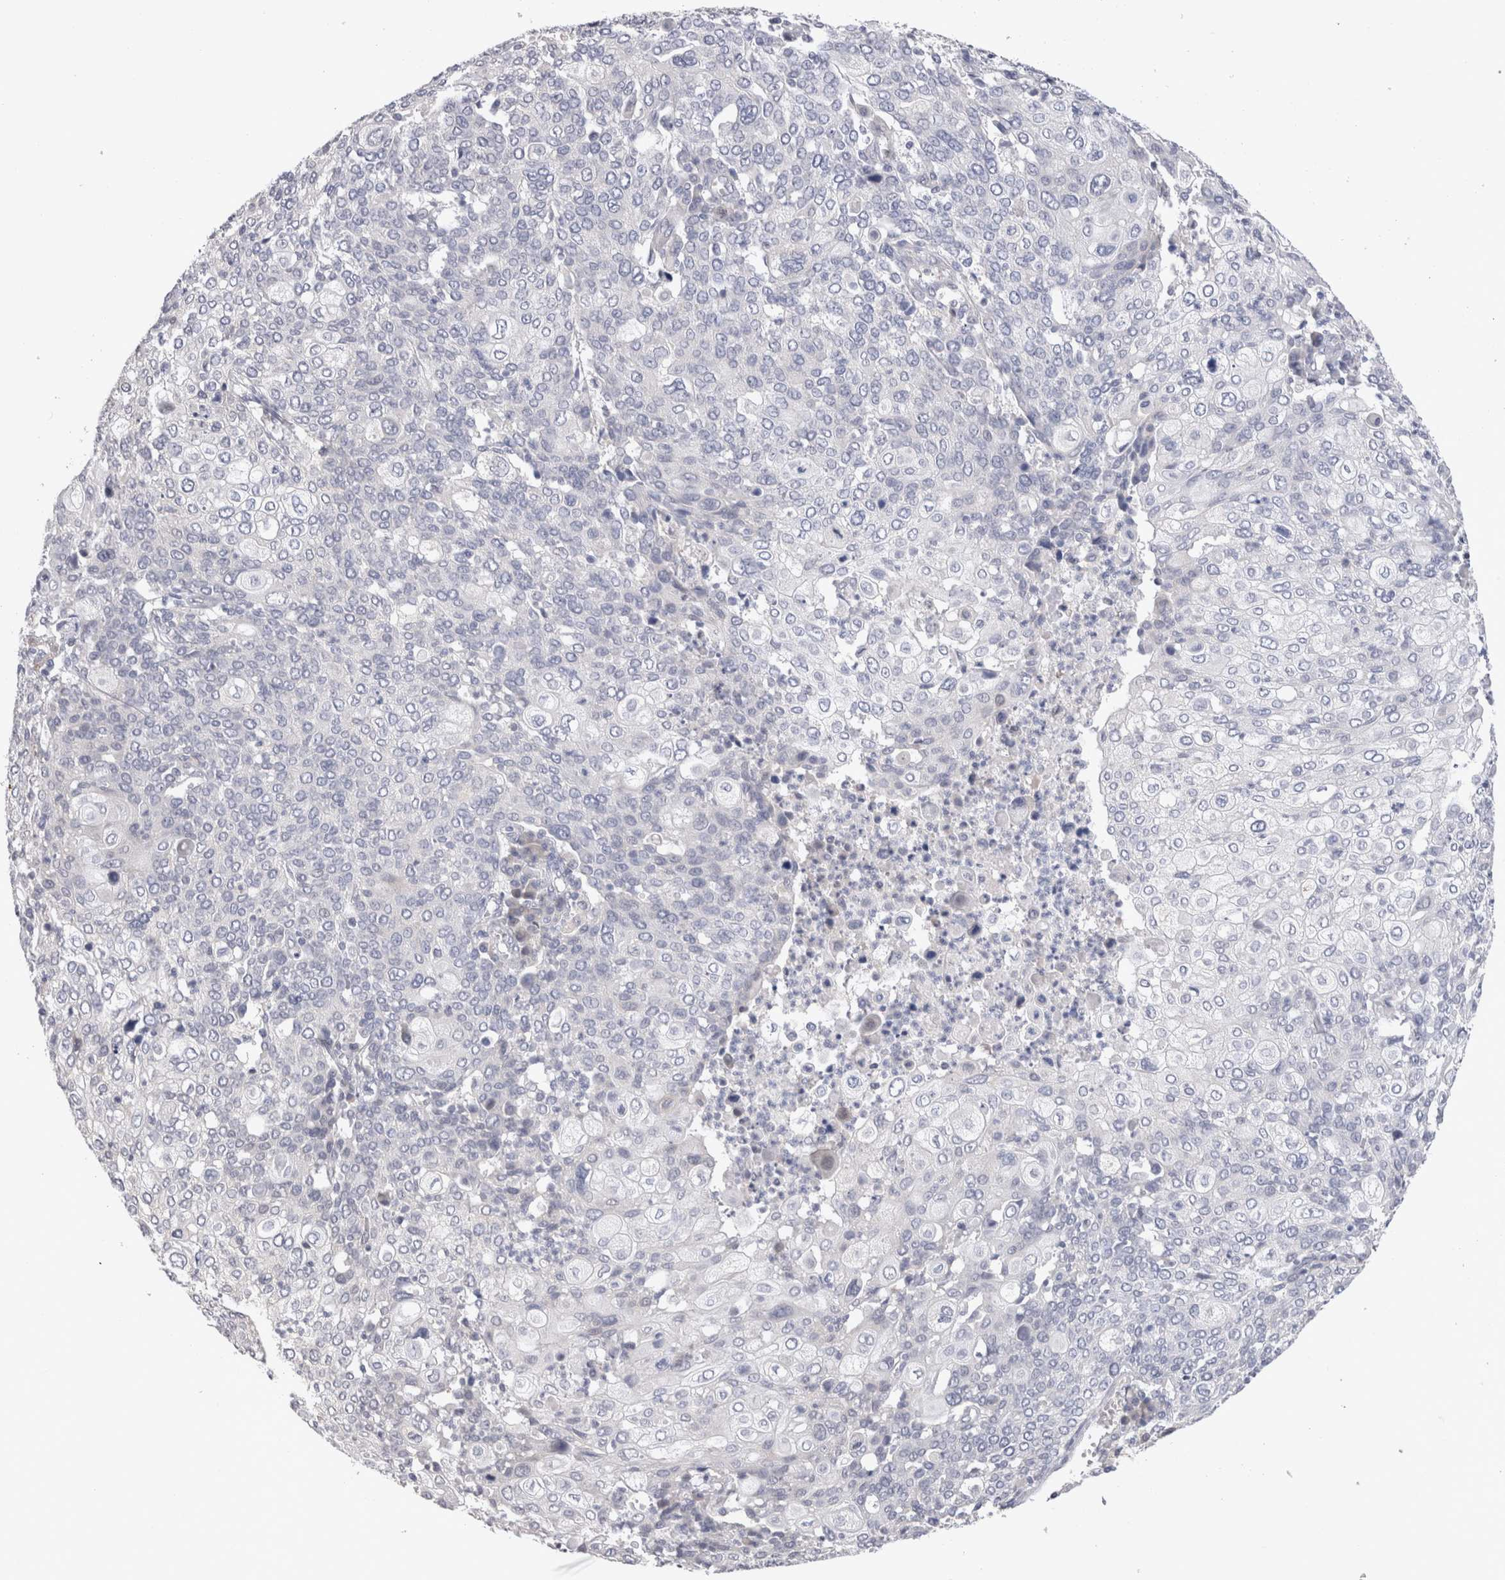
{"staining": {"intensity": "negative", "quantity": "none", "location": "none"}, "tissue": "cervical cancer", "cell_type": "Tumor cells", "image_type": "cancer", "snomed": [{"axis": "morphology", "description": "Squamous cell carcinoma, NOS"}, {"axis": "topography", "description": "Cervix"}], "caption": "Human squamous cell carcinoma (cervical) stained for a protein using immunohistochemistry displays no expression in tumor cells.", "gene": "CRYBG1", "patient": {"sex": "female", "age": 40}}